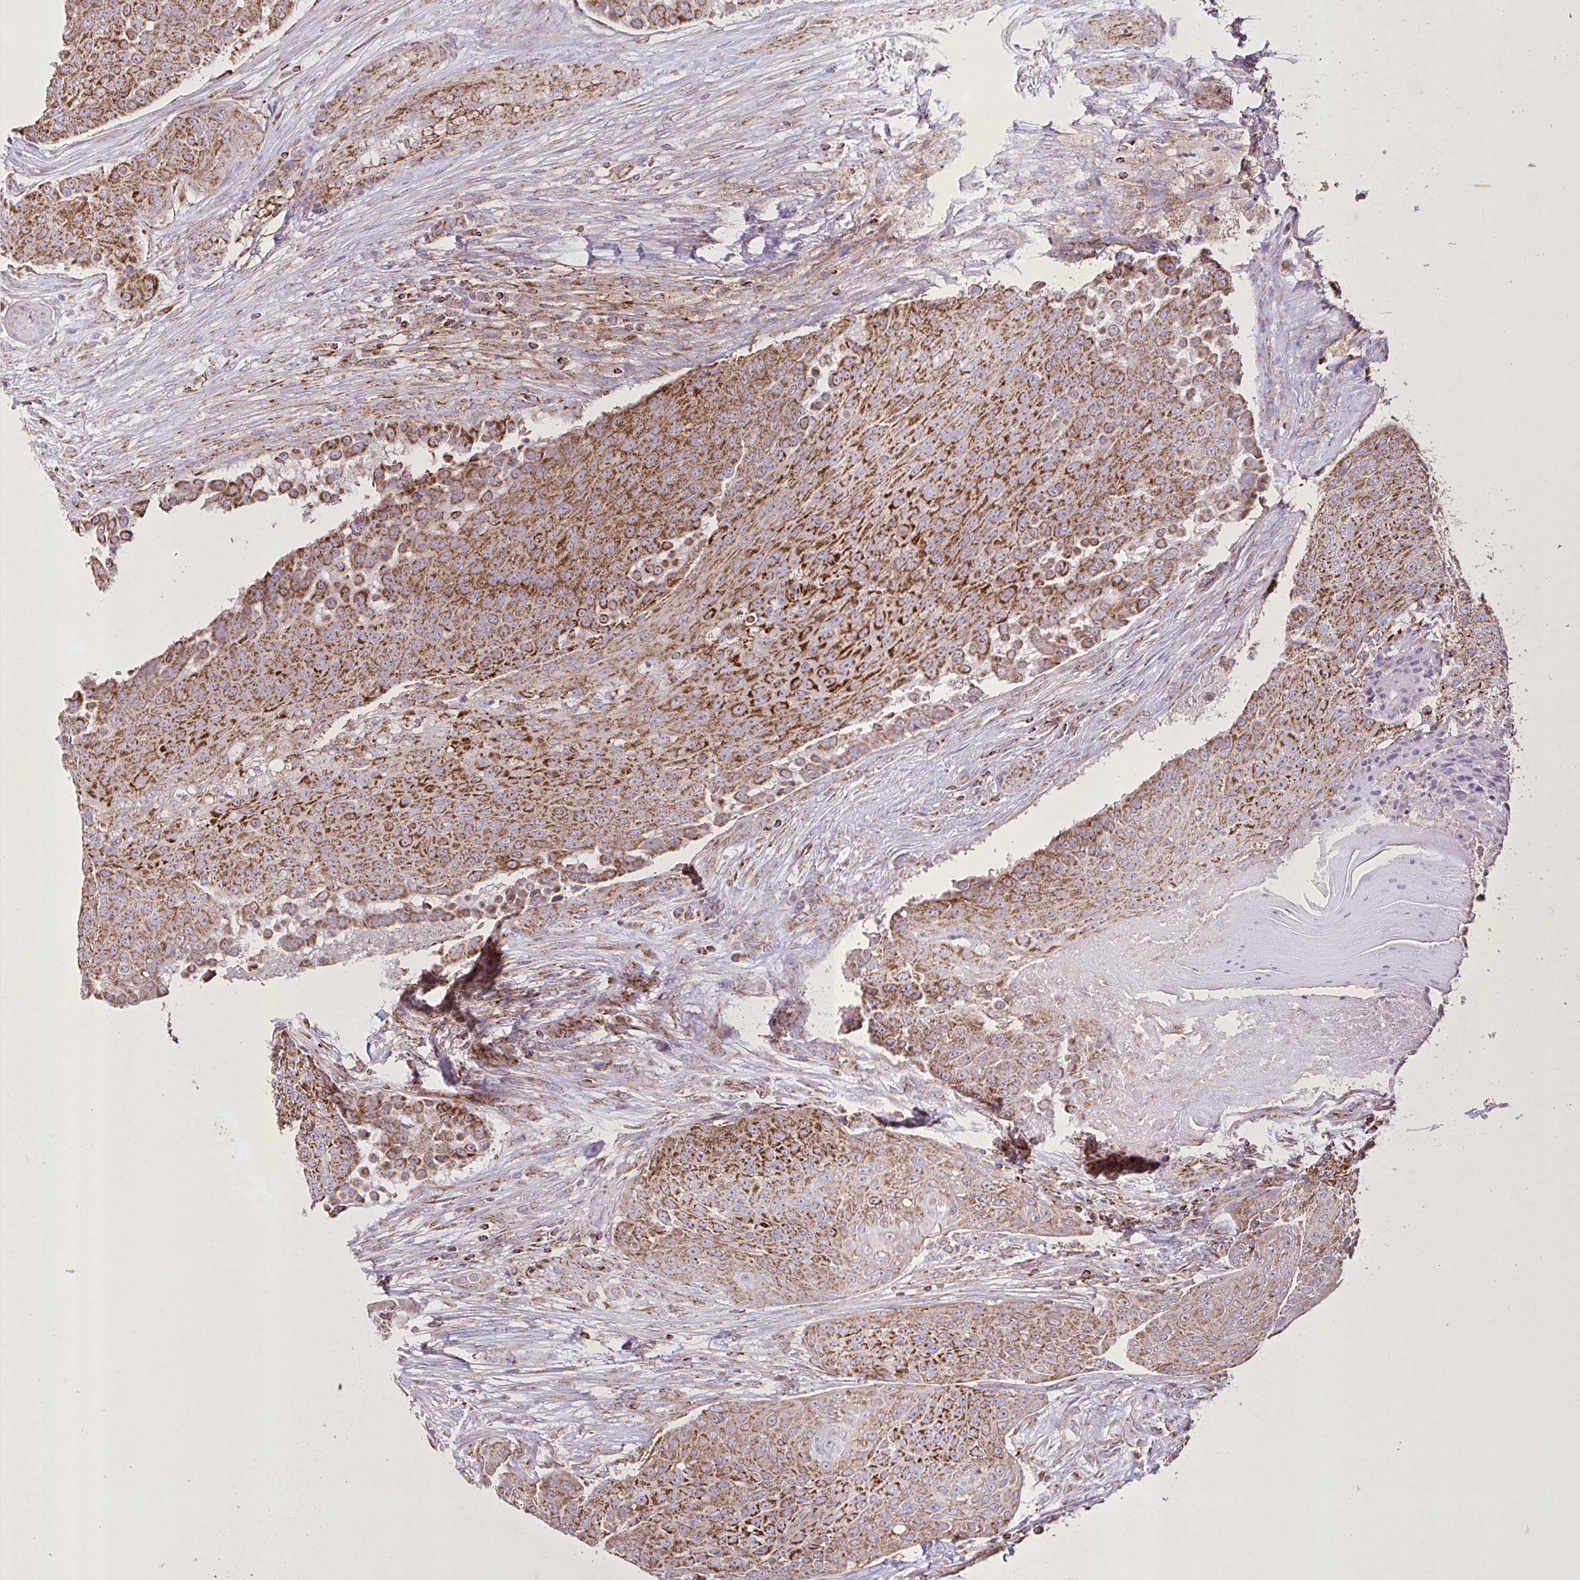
{"staining": {"intensity": "moderate", "quantity": ">75%", "location": "cytoplasmic/membranous"}, "tissue": "urothelial cancer", "cell_type": "Tumor cells", "image_type": "cancer", "snomed": [{"axis": "morphology", "description": "Urothelial carcinoma, High grade"}, {"axis": "topography", "description": "Urinary bladder"}], "caption": "IHC staining of urothelial cancer, which reveals medium levels of moderate cytoplasmic/membranous staining in approximately >75% of tumor cells indicating moderate cytoplasmic/membranous protein expression. The staining was performed using DAB (brown) for protein detection and nuclei were counterstained in hematoxylin (blue).", "gene": "AGK", "patient": {"sex": "female", "age": 63}}